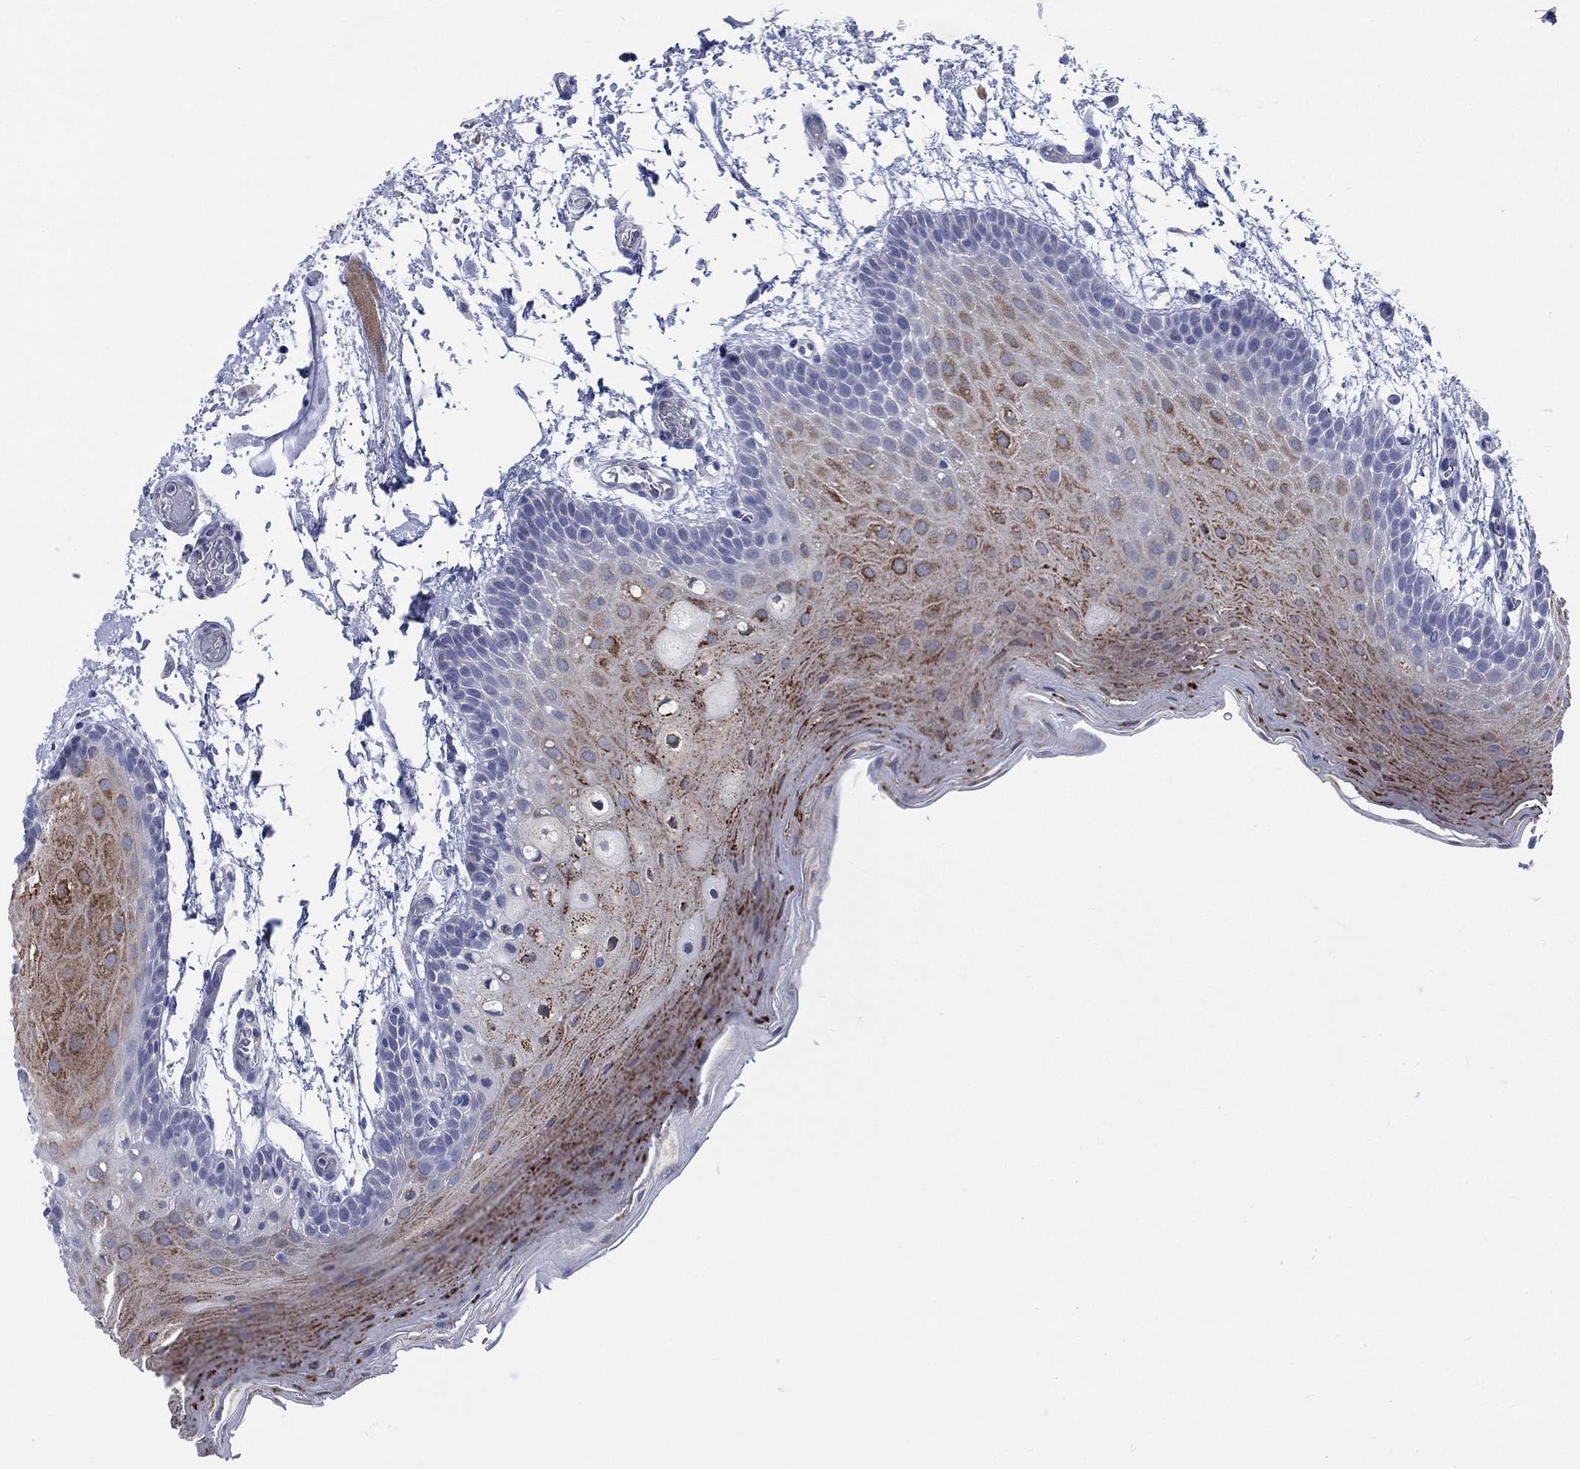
{"staining": {"intensity": "moderate", "quantity": "<25%", "location": "cytoplasmic/membranous"}, "tissue": "oral mucosa", "cell_type": "Squamous epithelial cells", "image_type": "normal", "snomed": [{"axis": "morphology", "description": "Normal tissue, NOS"}, {"axis": "topography", "description": "Oral tissue"}], "caption": "Oral mucosa stained with a brown dye exhibits moderate cytoplasmic/membranous positive staining in about <25% of squamous epithelial cells.", "gene": "AKAP3", "patient": {"sex": "male", "age": 62}}